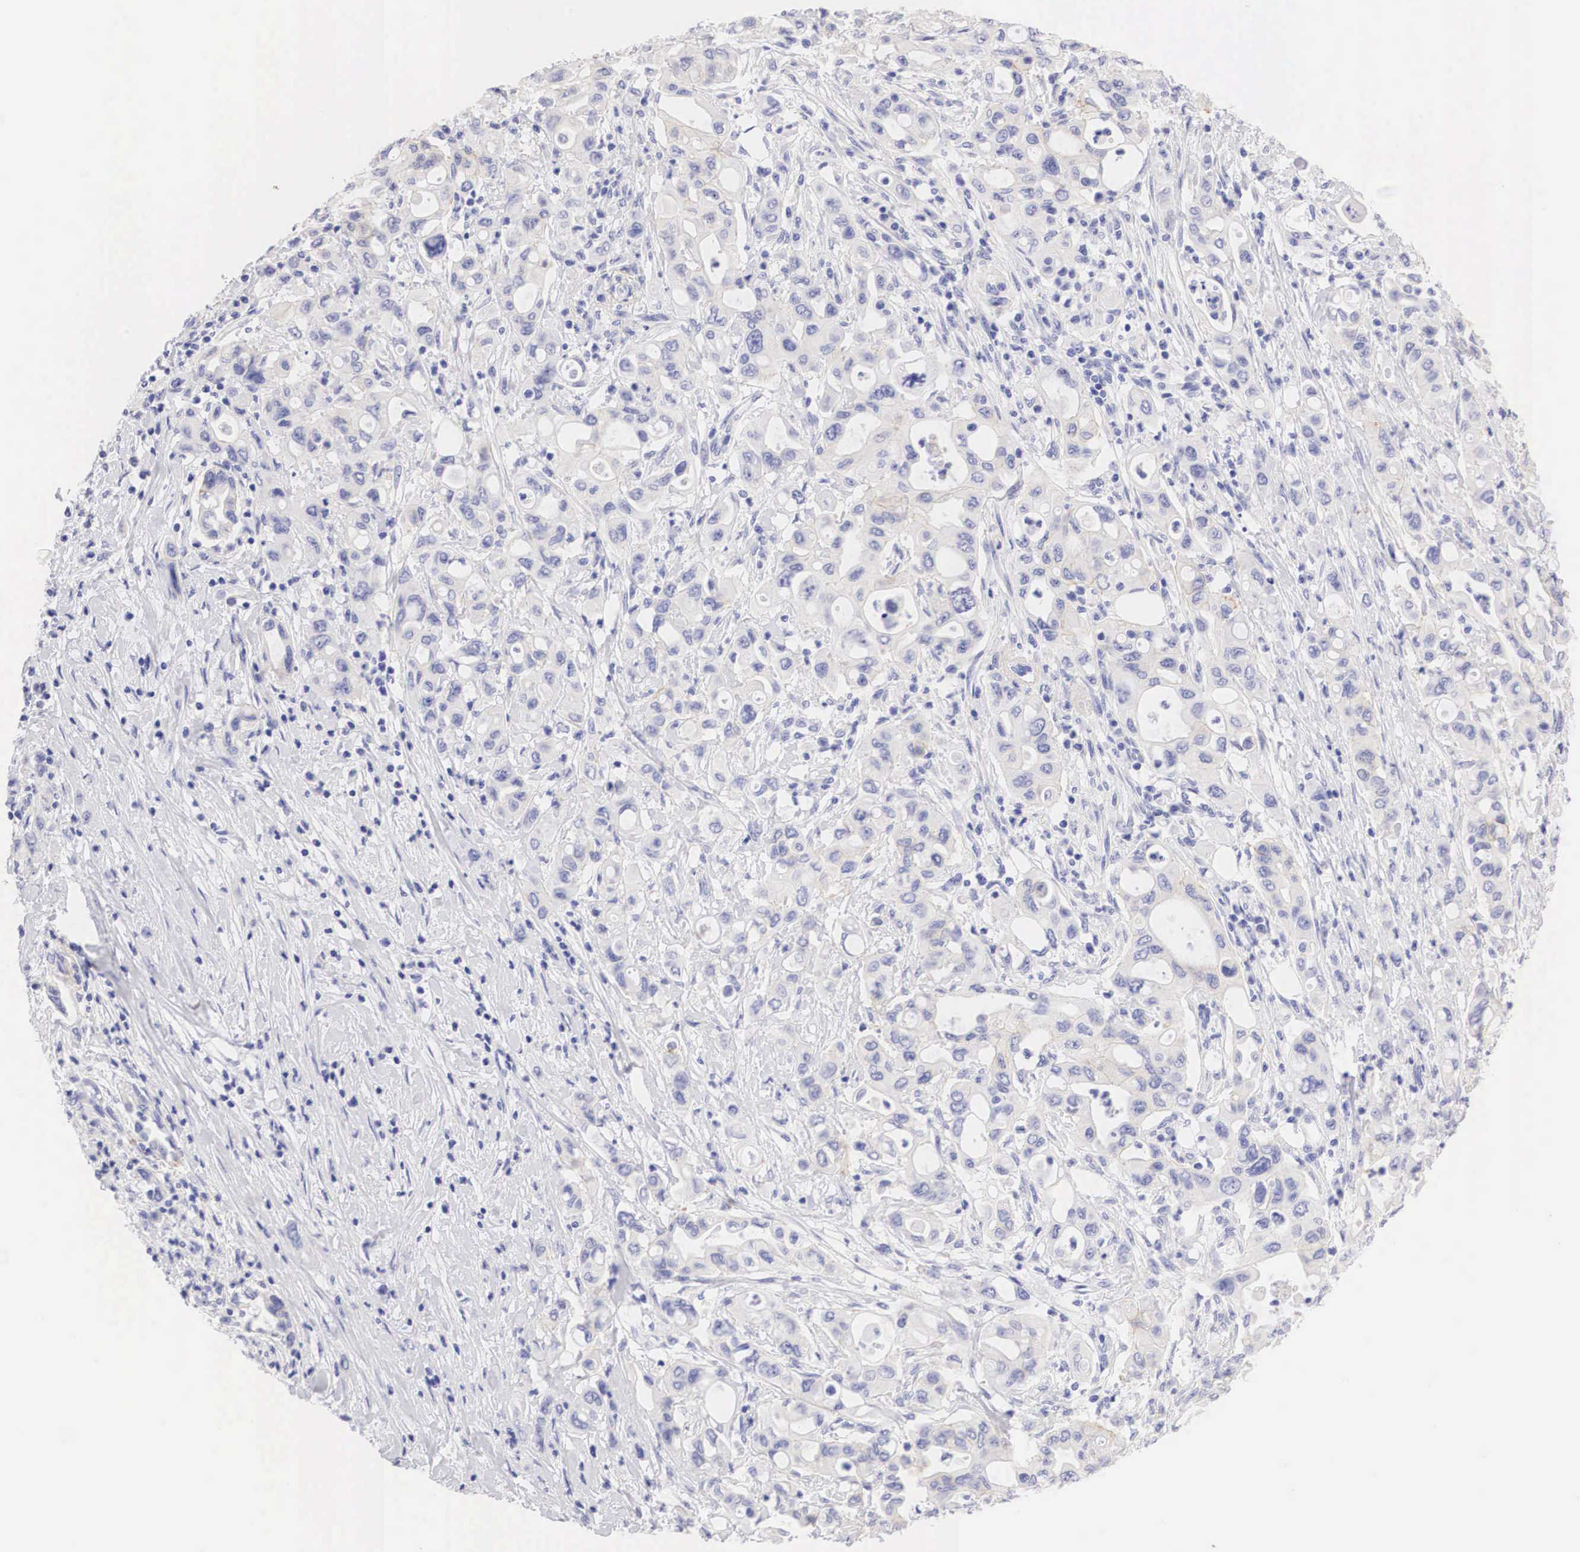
{"staining": {"intensity": "moderate", "quantity": "<25%", "location": "cytoplasmic/membranous"}, "tissue": "pancreatic cancer", "cell_type": "Tumor cells", "image_type": "cancer", "snomed": [{"axis": "morphology", "description": "Adenocarcinoma, NOS"}, {"axis": "topography", "description": "Pancreas"}], "caption": "About <25% of tumor cells in adenocarcinoma (pancreatic) display moderate cytoplasmic/membranous protein positivity as visualized by brown immunohistochemical staining.", "gene": "ERBB2", "patient": {"sex": "female", "age": 57}}